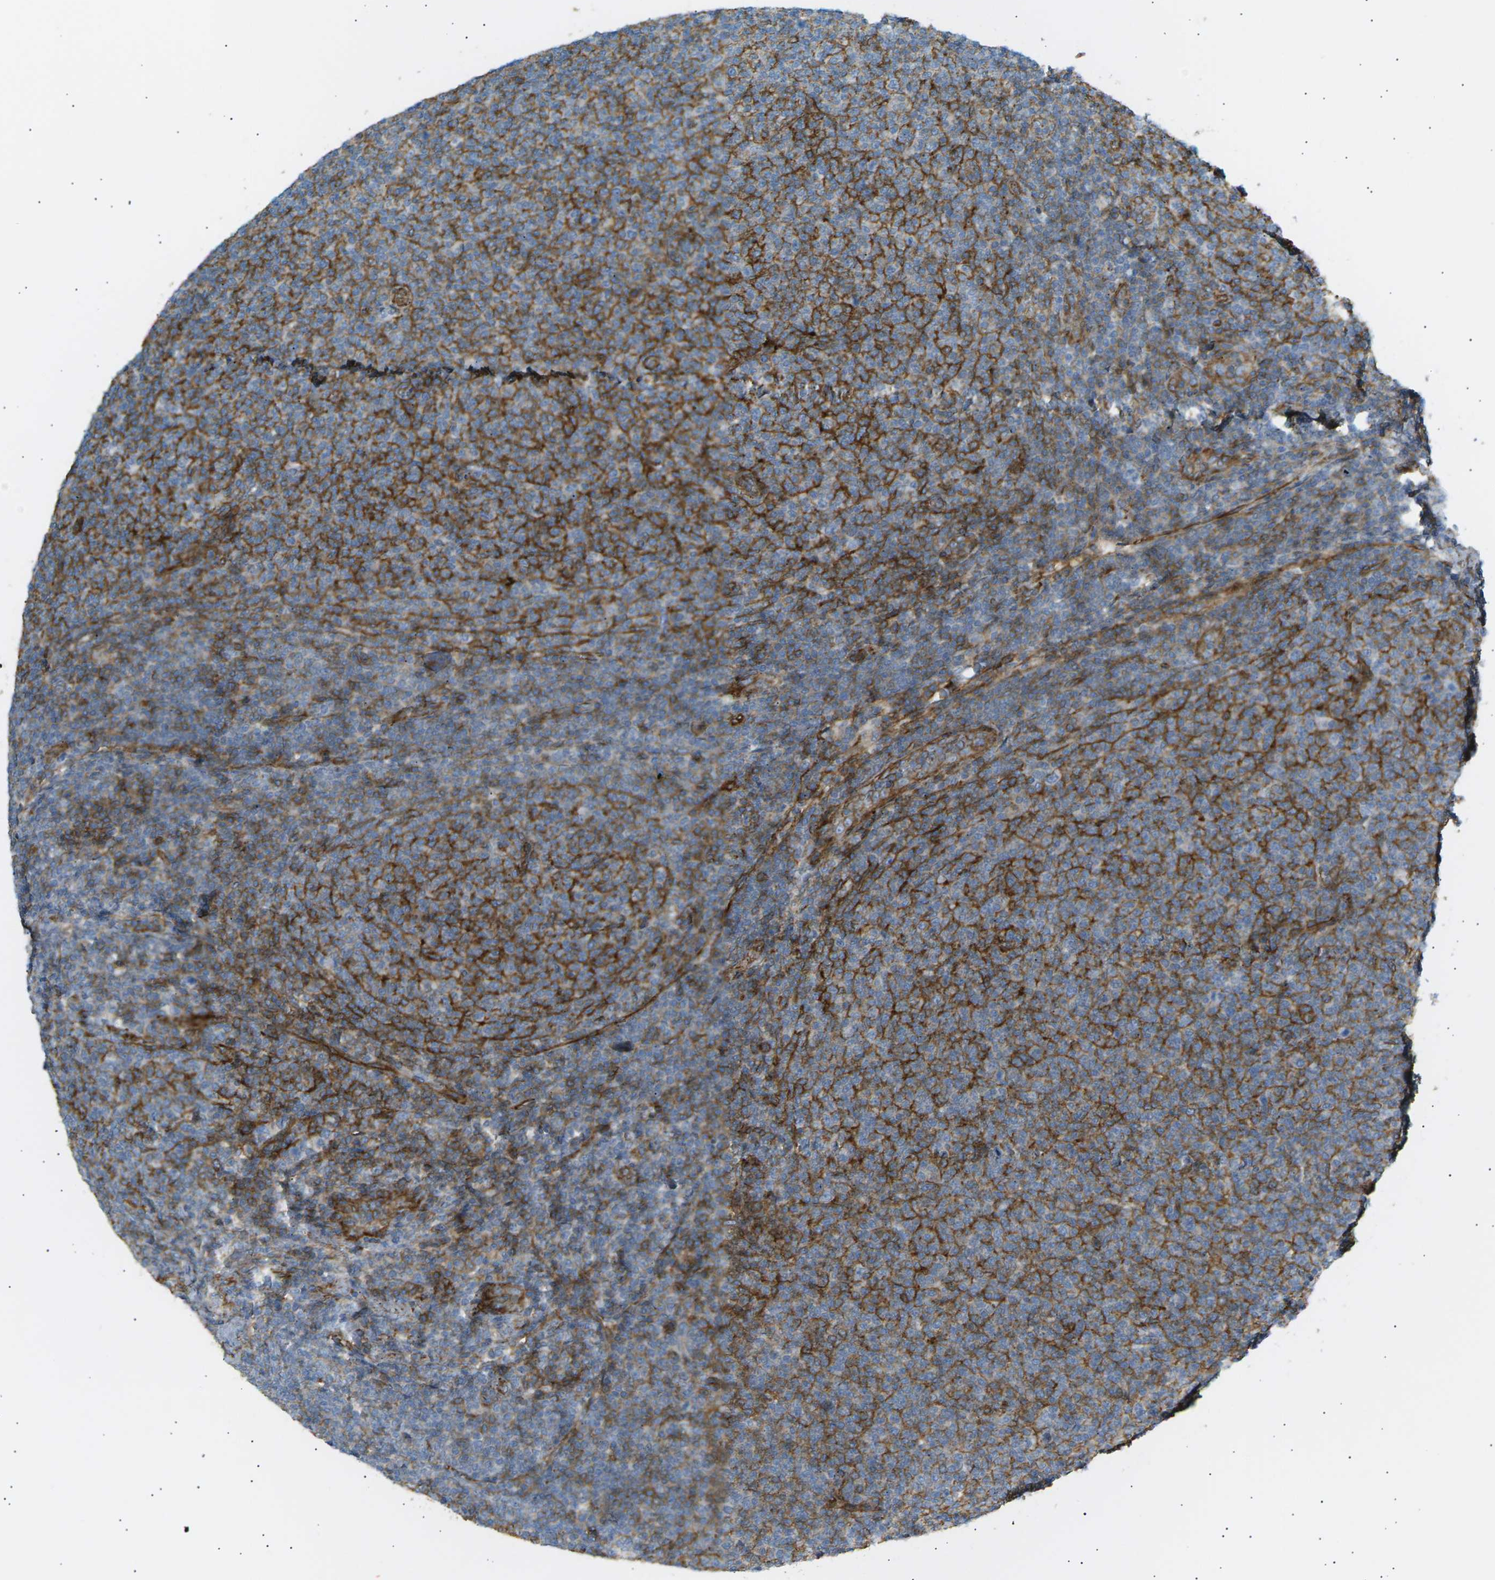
{"staining": {"intensity": "moderate", "quantity": "25%-75%", "location": "cytoplasmic/membranous"}, "tissue": "lymphoma", "cell_type": "Tumor cells", "image_type": "cancer", "snomed": [{"axis": "morphology", "description": "Malignant lymphoma, non-Hodgkin's type, Low grade"}, {"axis": "topography", "description": "Lymph node"}], "caption": "Lymphoma was stained to show a protein in brown. There is medium levels of moderate cytoplasmic/membranous staining in approximately 25%-75% of tumor cells.", "gene": "ATP2B4", "patient": {"sex": "male", "age": 66}}